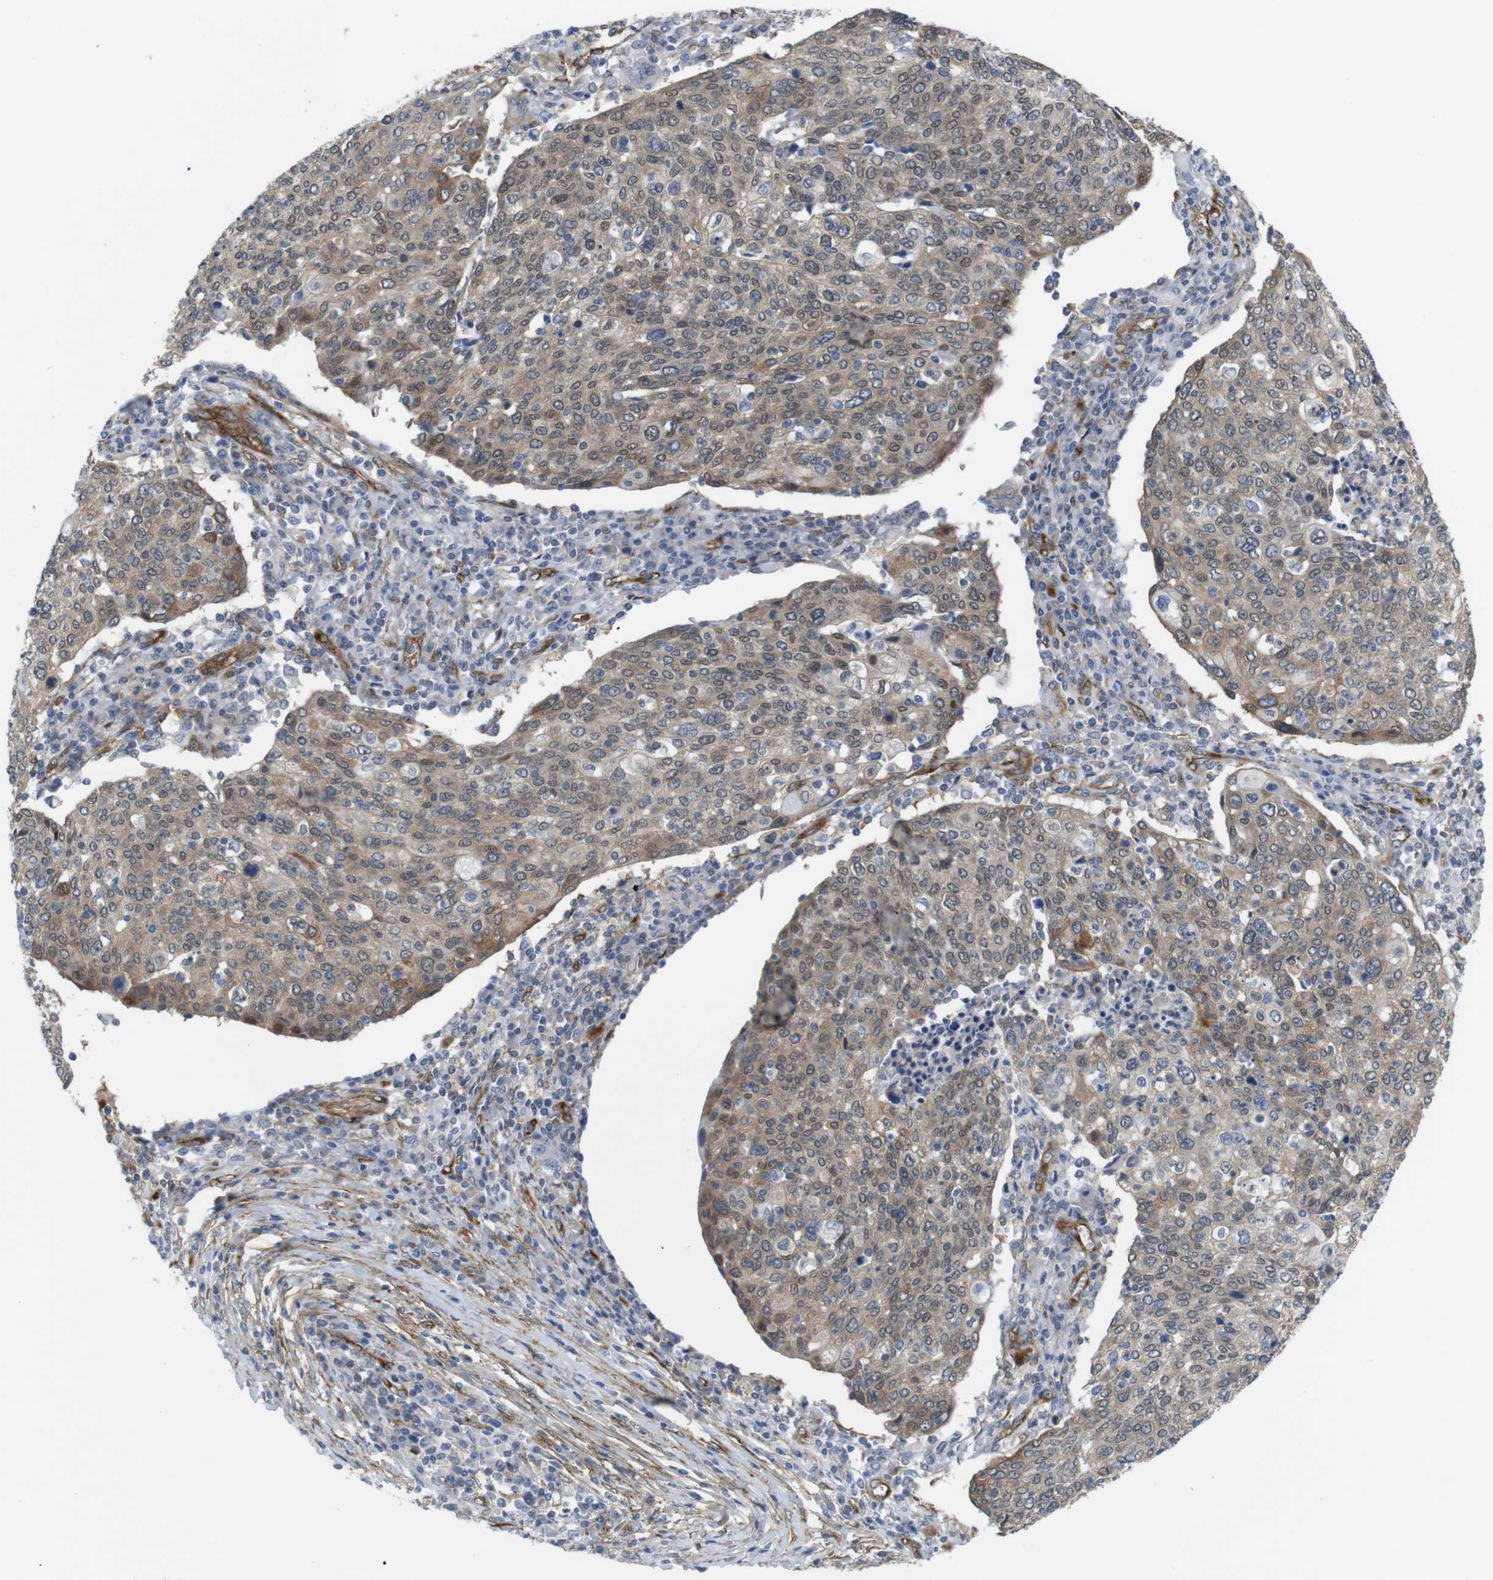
{"staining": {"intensity": "moderate", "quantity": ">75%", "location": "cytoplasmic/membranous"}, "tissue": "cervical cancer", "cell_type": "Tumor cells", "image_type": "cancer", "snomed": [{"axis": "morphology", "description": "Squamous cell carcinoma, NOS"}, {"axis": "topography", "description": "Cervix"}], "caption": "Protein analysis of squamous cell carcinoma (cervical) tissue reveals moderate cytoplasmic/membranous expression in about >75% of tumor cells.", "gene": "PTGER4", "patient": {"sex": "female", "age": 40}}